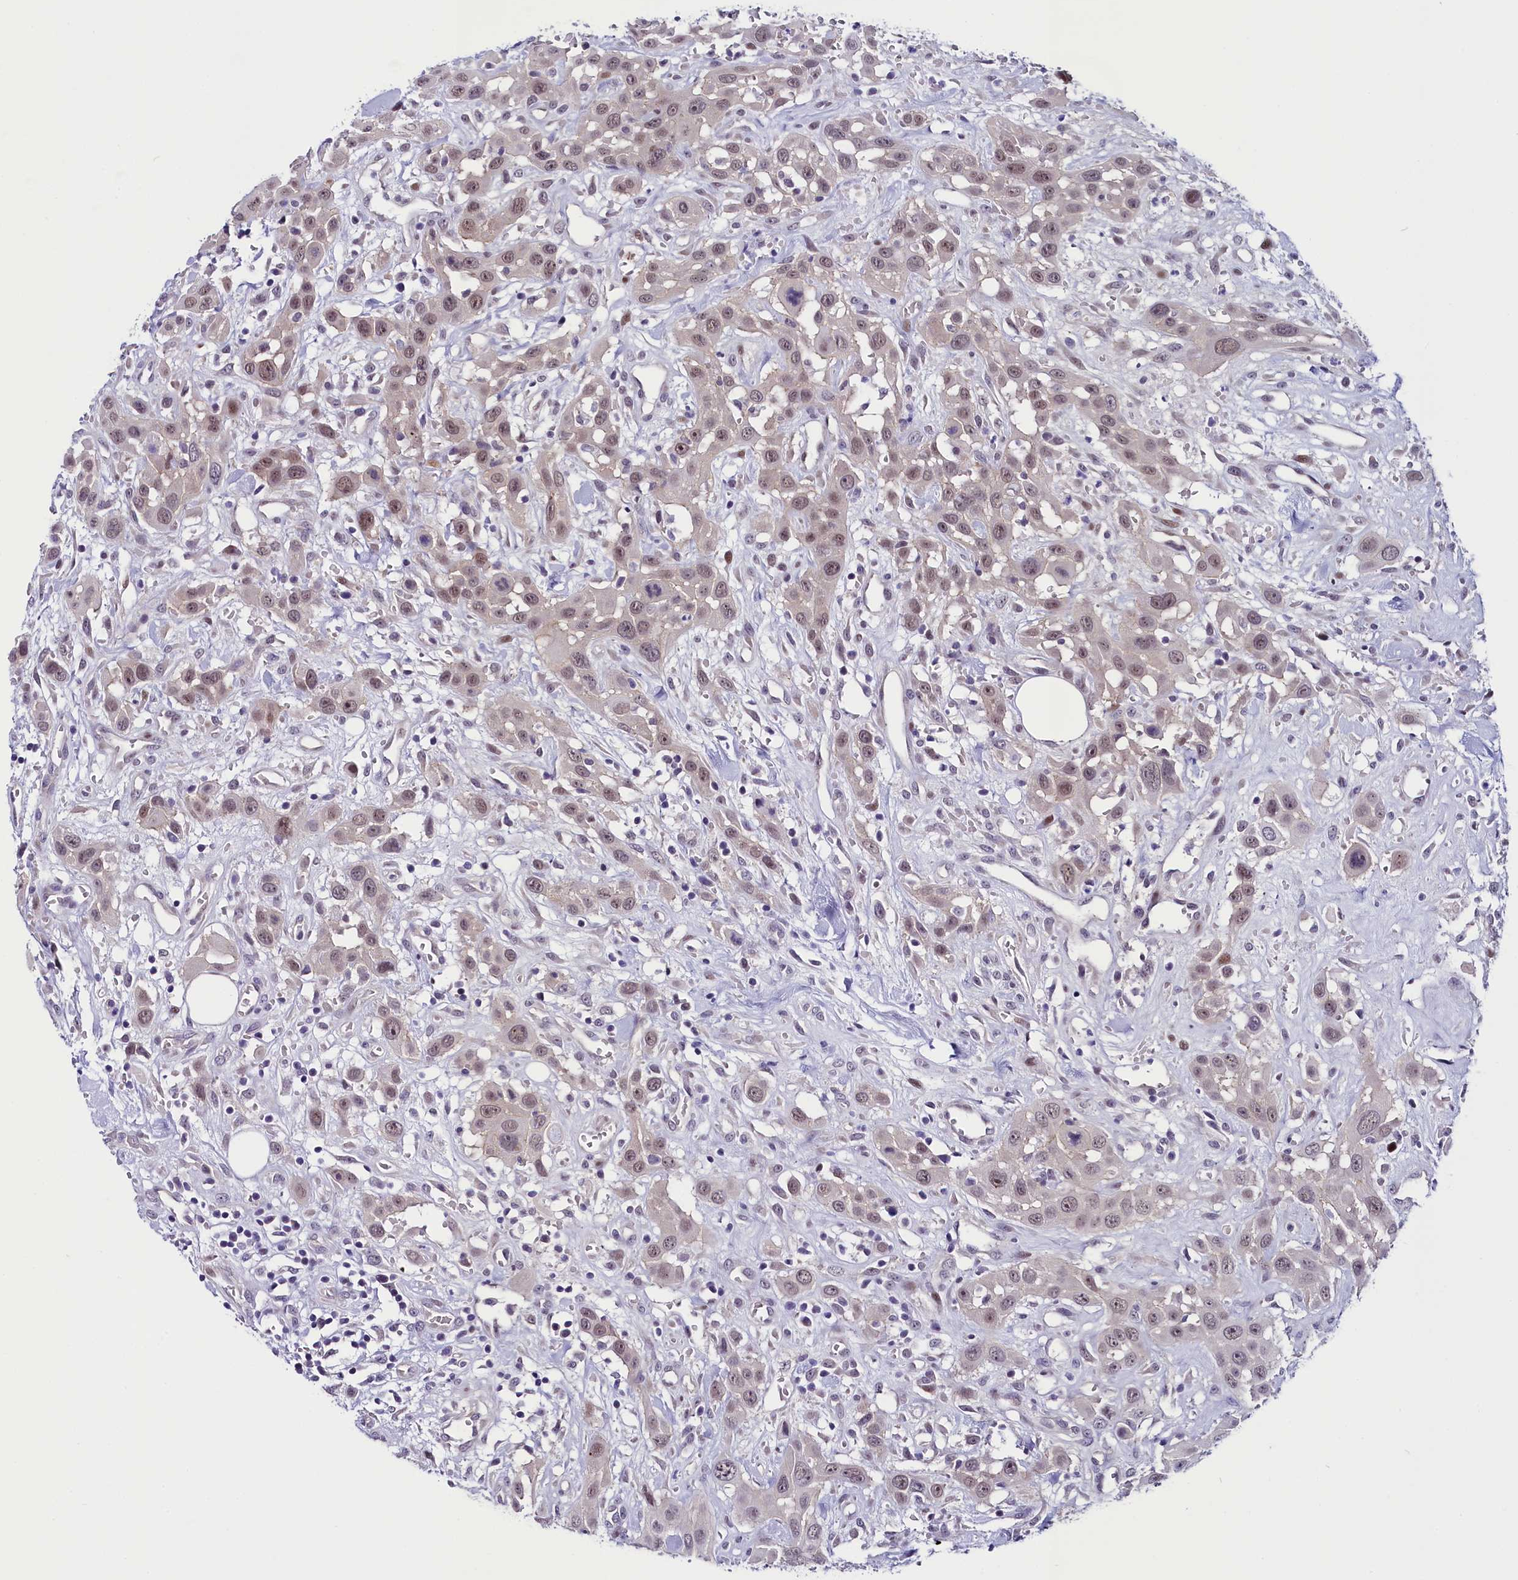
{"staining": {"intensity": "weak", "quantity": "<25%", "location": "nuclear"}, "tissue": "head and neck cancer", "cell_type": "Tumor cells", "image_type": "cancer", "snomed": [{"axis": "morphology", "description": "Squamous cell carcinoma, NOS"}, {"axis": "topography", "description": "Head-Neck"}], "caption": "This is an immunohistochemistry photomicrograph of human head and neck cancer. There is no expression in tumor cells.", "gene": "CCDC106", "patient": {"sex": "male", "age": 81}}